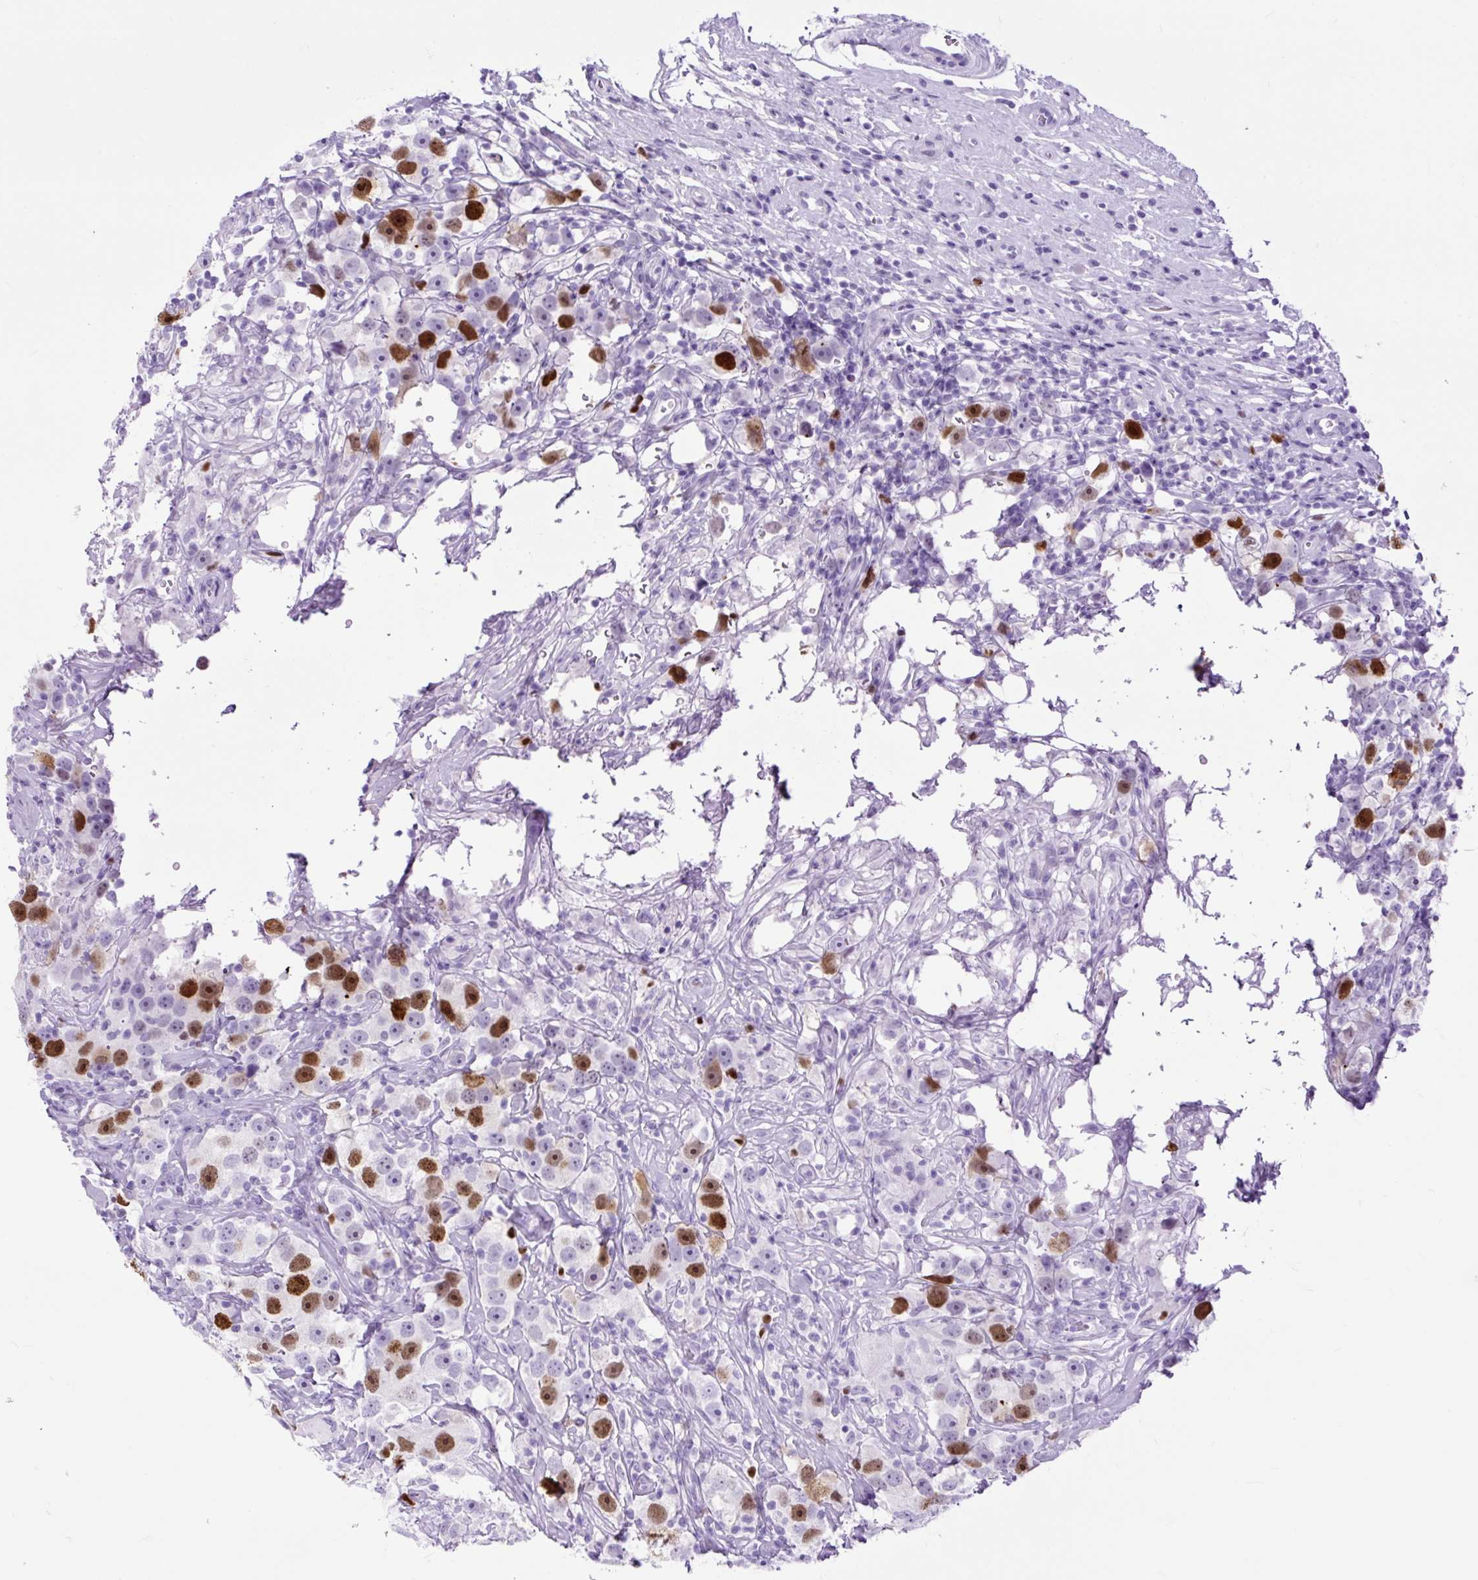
{"staining": {"intensity": "strong", "quantity": "25%-75%", "location": "nuclear"}, "tissue": "testis cancer", "cell_type": "Tumor cells", "image_type": "cancer", "snomed": [{"axis": "morphology", "description": "Seminoma, NOS"}, {"axis": "topography", "description": "Testis"}], "caption": "High-magnification brightfield microscopy of testis cancer stained with DAB (brown) and counterstained with hematoxylin (blue). tumor cells exhibit strong nuclear positivity is present in about25%-75% of cells.", "gene": "RACGAP1", "patient": {"sex": "male", "age": 49}}